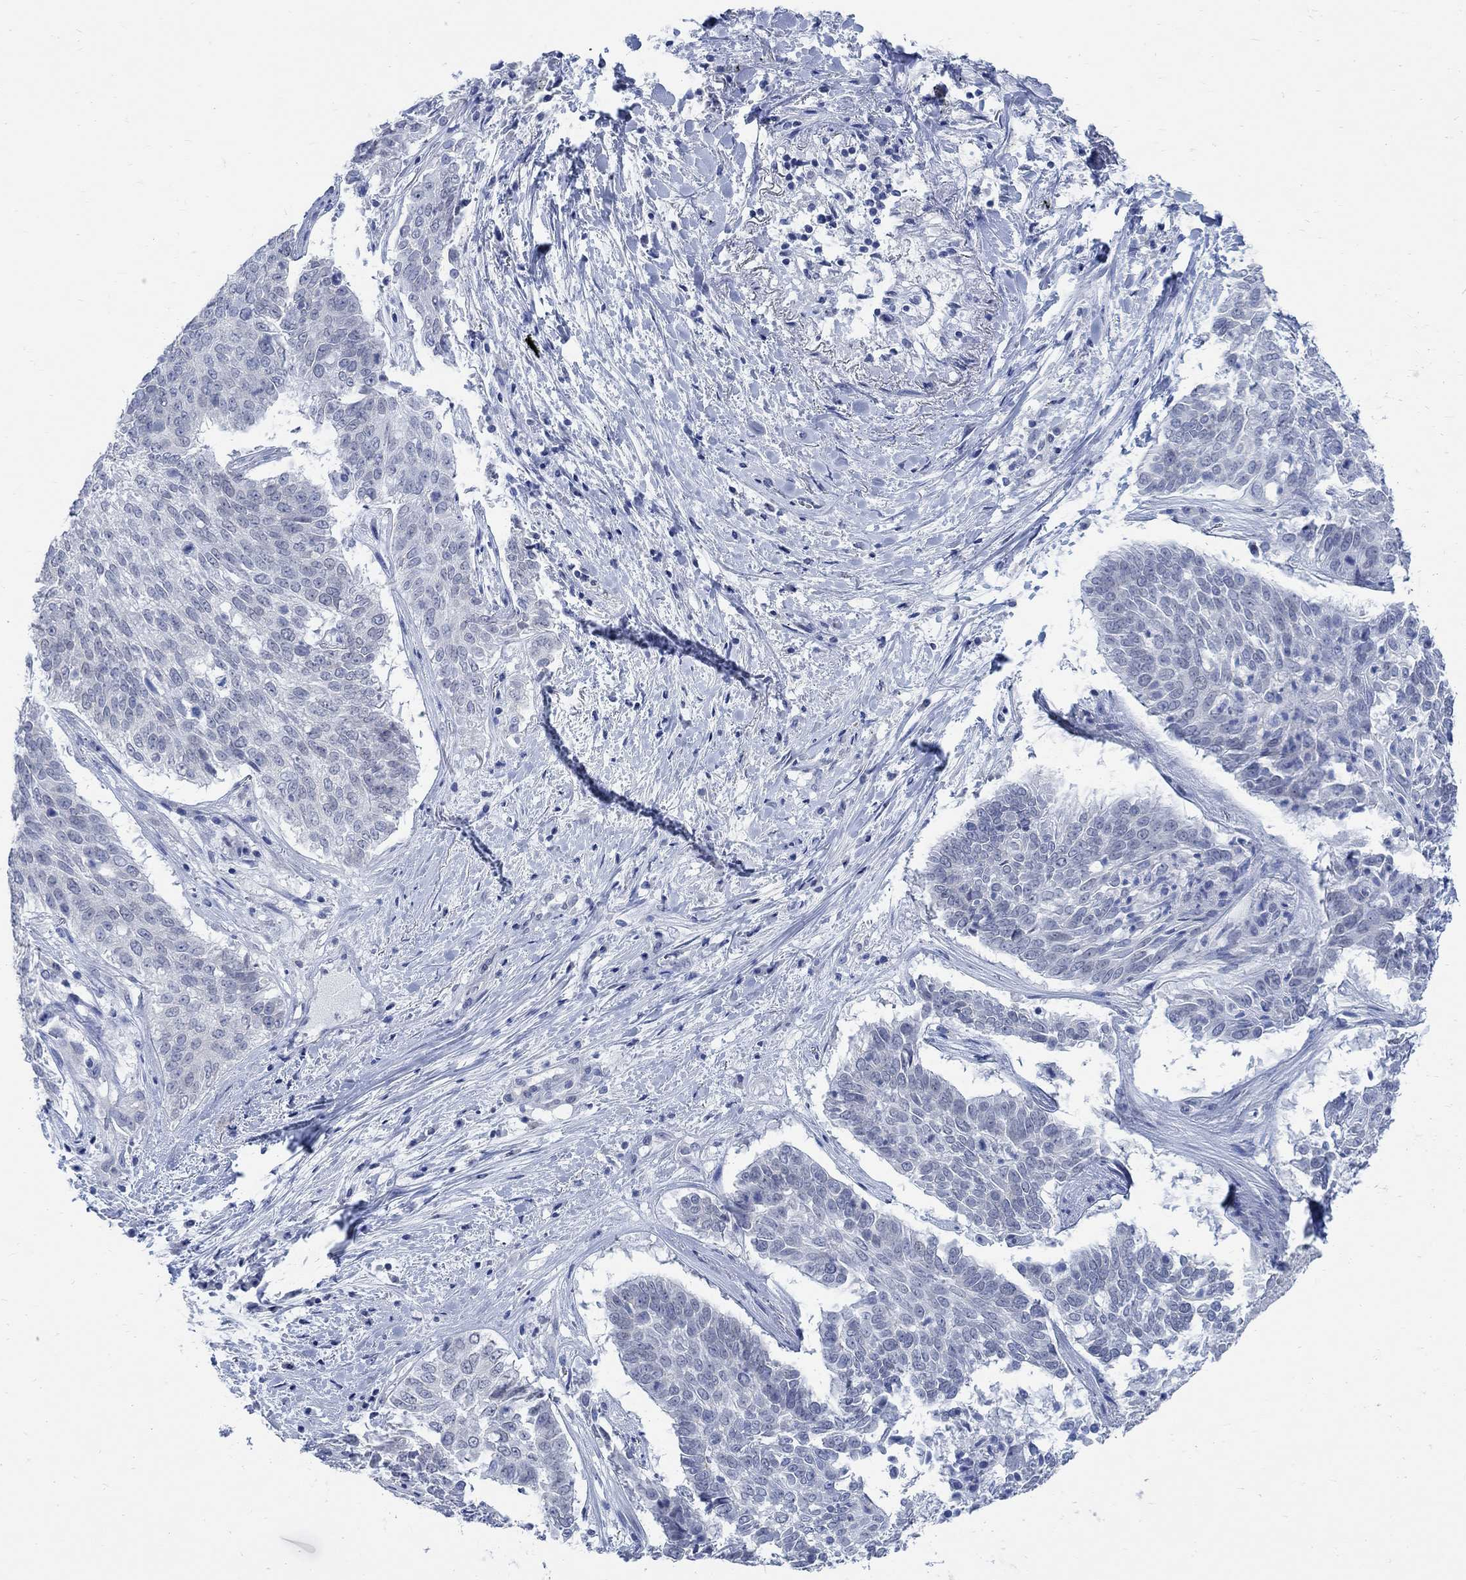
{"staining": {"intensity": "negative", "quantity": "none", "location": "none"}, "tissue": "lung cancer", "cell_type": "Tumor cells", "image_type": "cancer", "snomed": [{"axis": "morphology", "description": "Squamous cell carcinoma, NOS"}, {"axis": "topography", "description": "Lung"}], "caption": "IHC of human squamous cell carcinoma (lung) demonstrates no expression in tumor cells.", "gene": "CAMK2N1", "patient": {"sex": "male", "age": 64}}